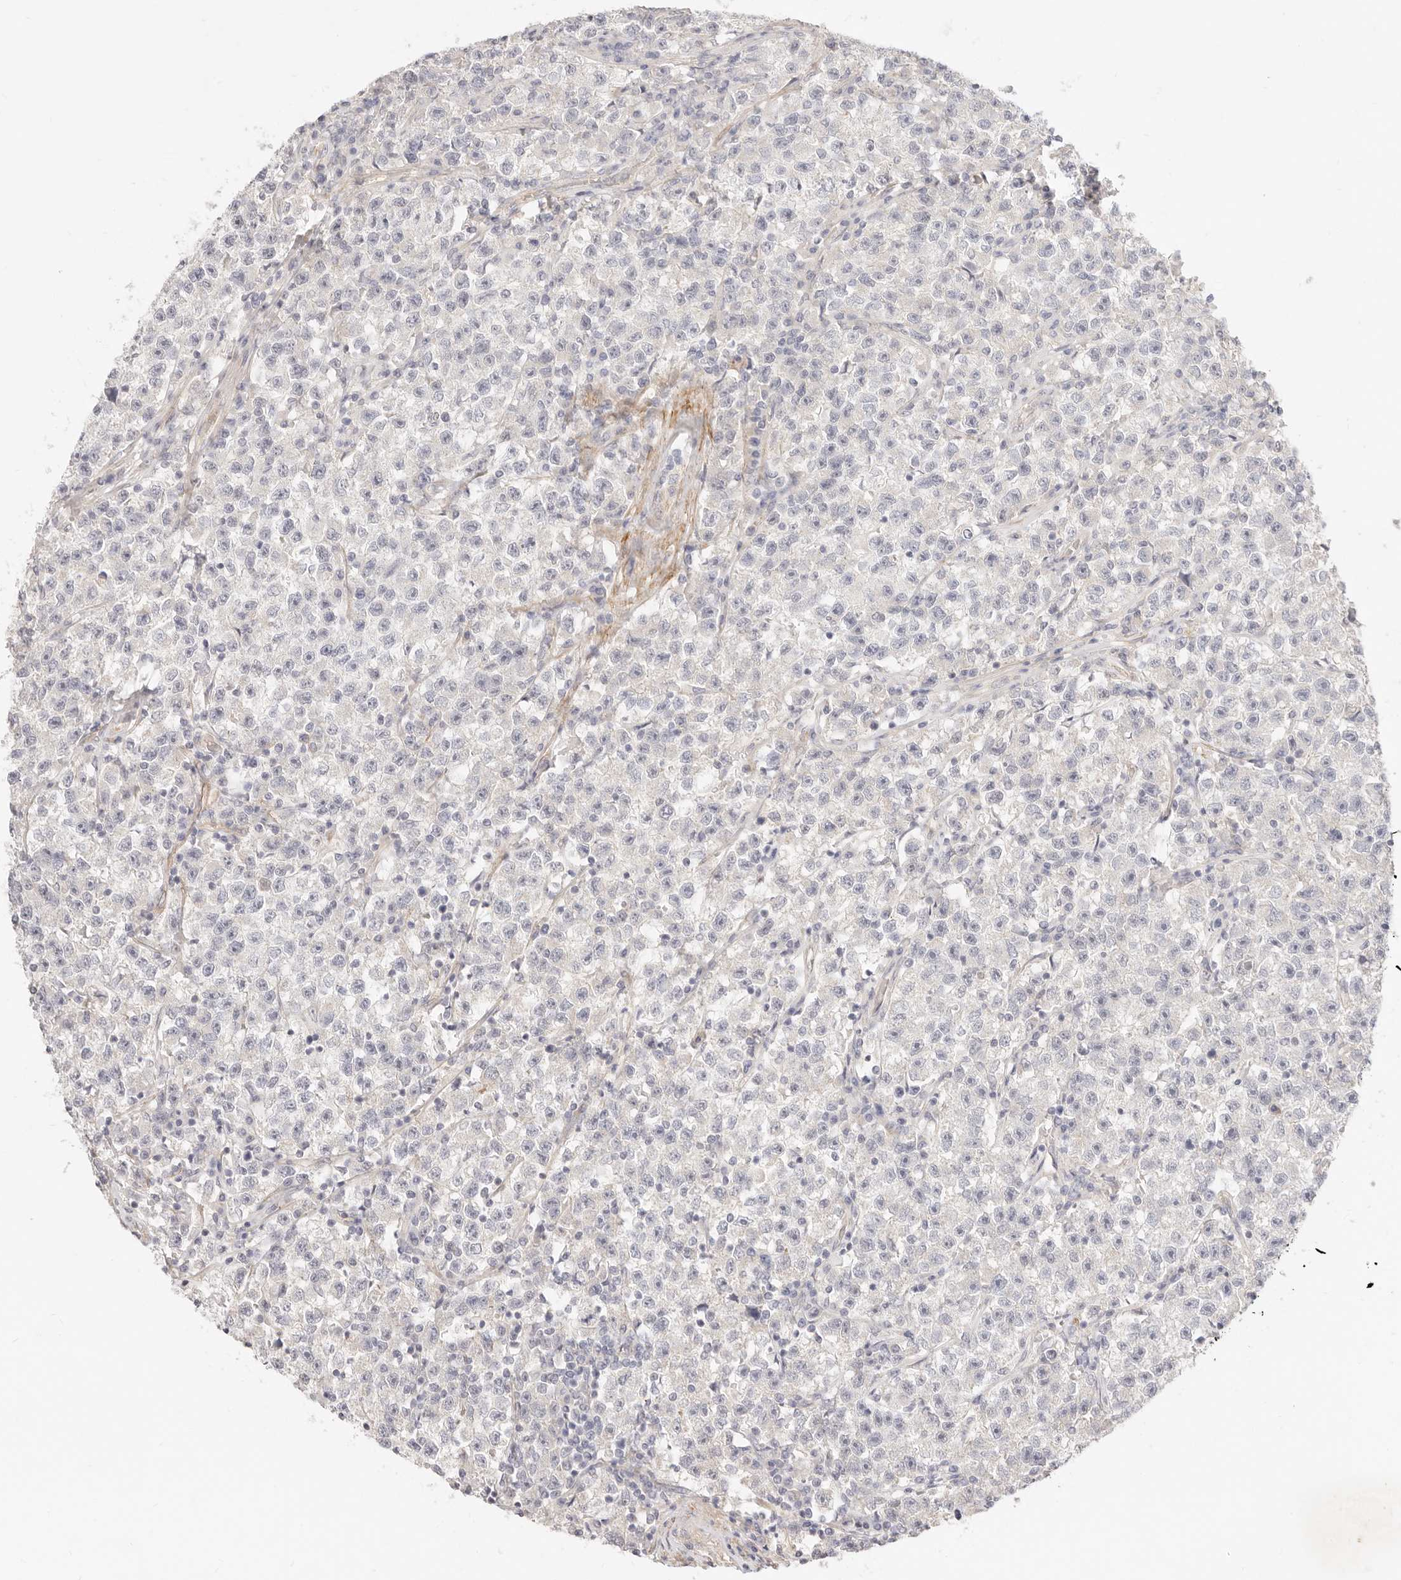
{"staining": {"intensity": "negative", "quantity": "none", "location": "none"}, "tissue": "testis cancer", "cell_type": "Tumor cells", "image_type": "cancer", "snomed": [{"axis": "morphology", "description": "Seminoma, NOS"}, {"axis": "topography", "description": "Testis"}], "caption": "Immunohistochemistry image of neoplastic tissue: testis cancer stained with DAB demonstrates no significant protein expression in tumor cells.", "gene": "UBXN10", "patient": {"sex": "male", "age": 22}}